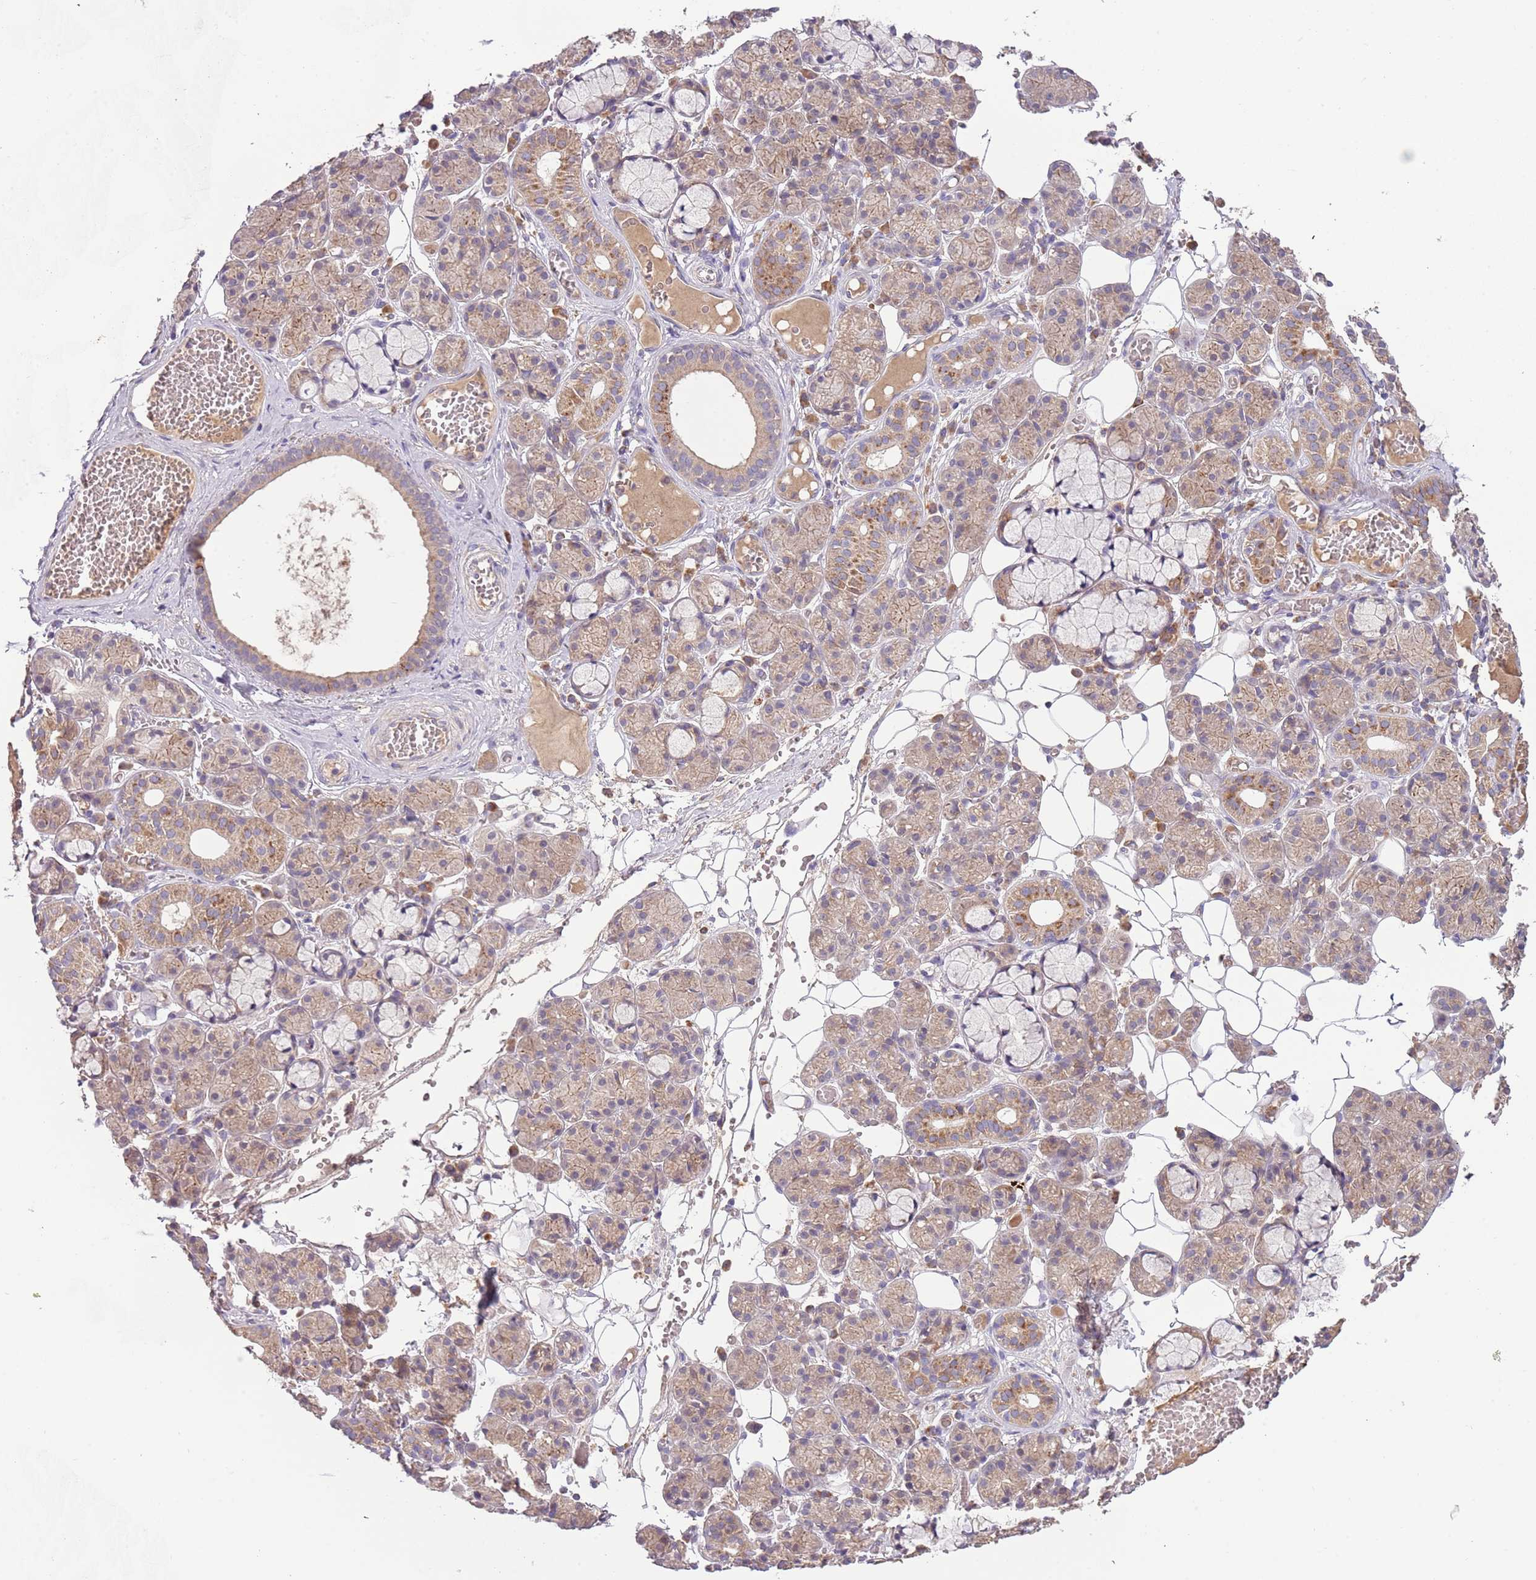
{"staining": {"intensity": "moderate", "quantity": ">75%", "location": "cytoplasmic/membranous"}, "tissue": "salivary gland", "cell_type": "Glandular cells", "image_type": "normal", "snomed": [{"axis": "morphology", "description": "Normal tissue, NOS"}, {"axis": "topography", "description": "Salivary gland"}], "caption": "Glandular cells demonstrate medium levels of moderate cytoplasmic/membranous expression in approximately >75% of cells in unremarkable salivary gland. (IHC, brightfield microscopy, high magnification).", "gene": "FECH", "patient": {"sex": "male", "age": 63}}